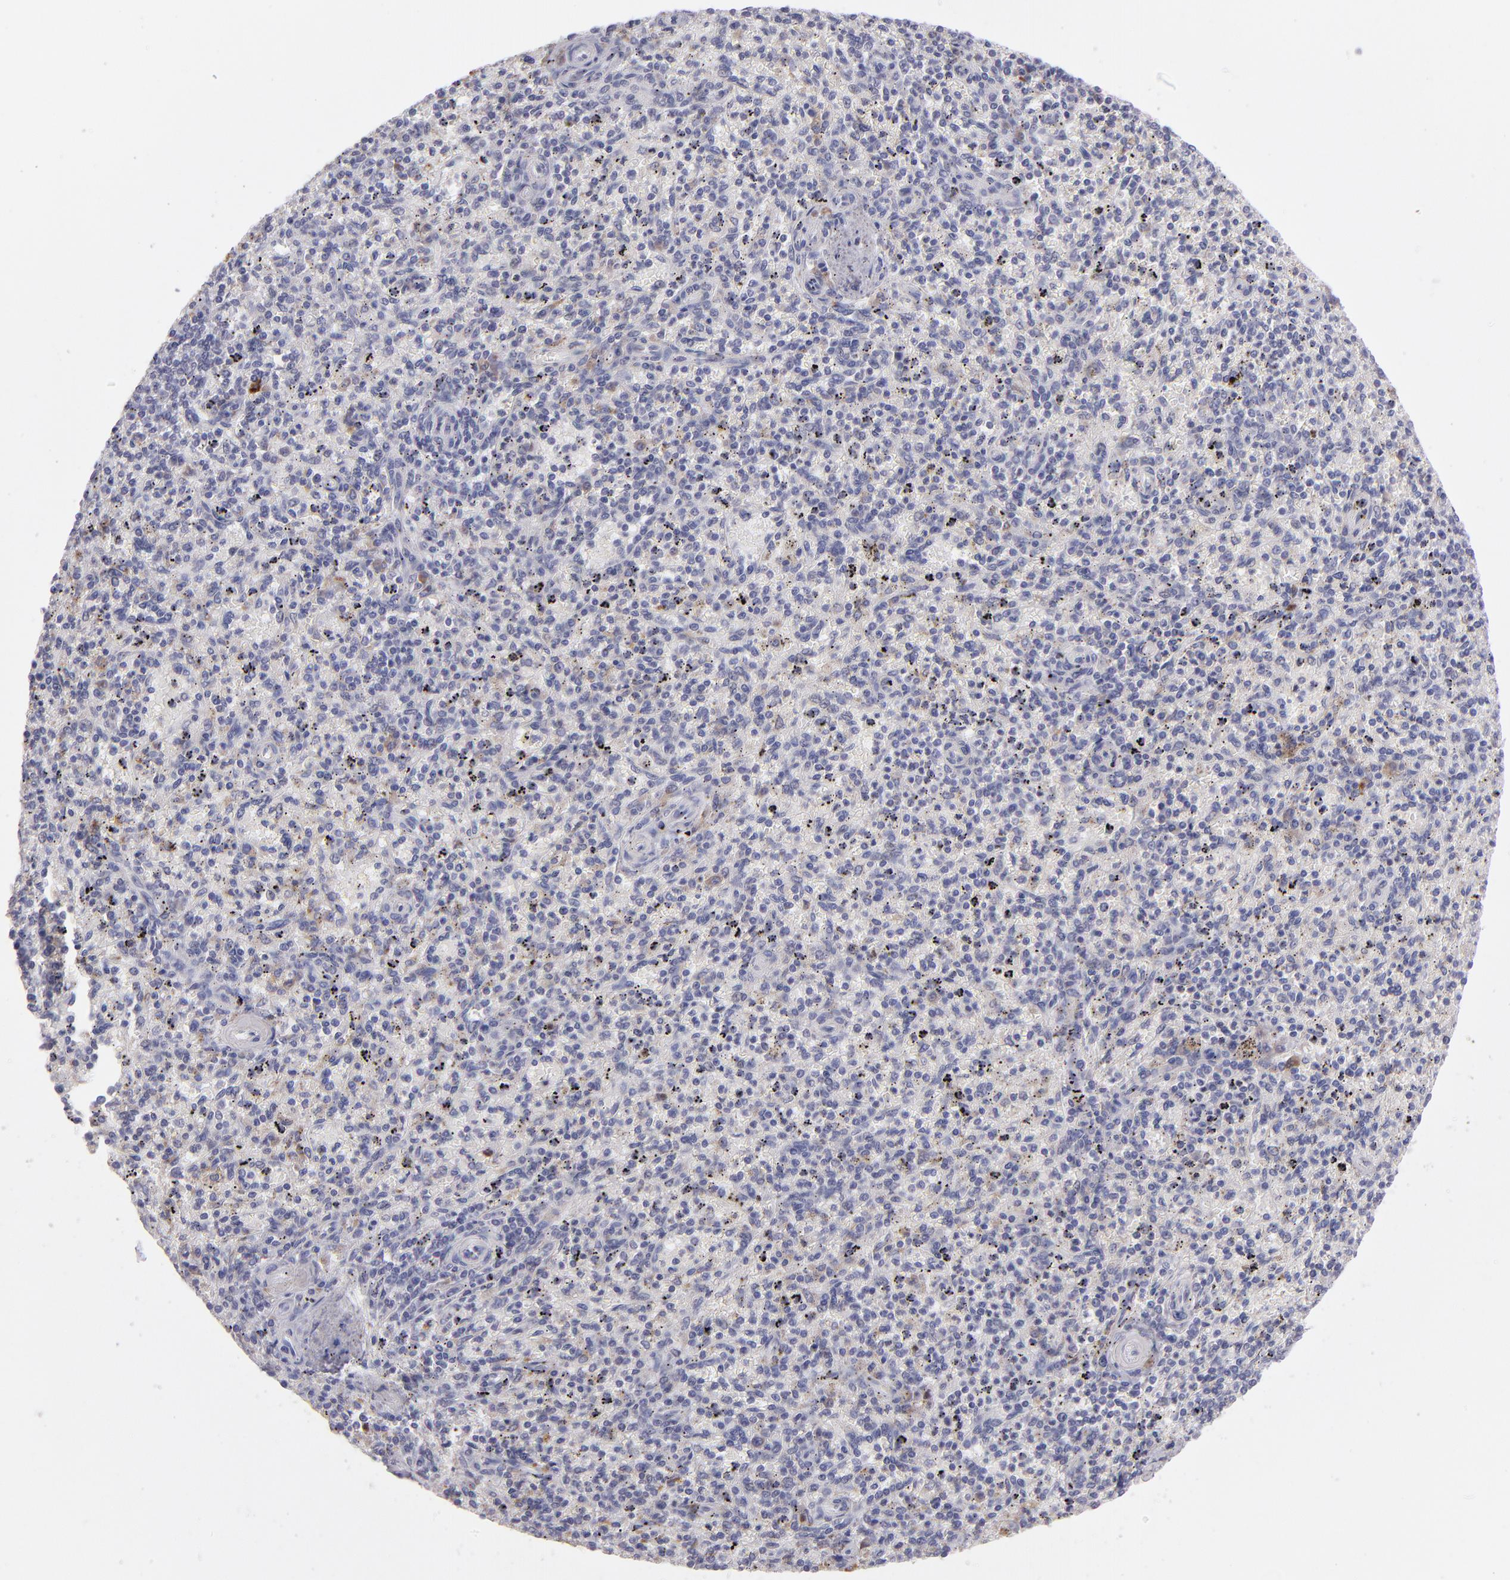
{"staining": {"intensity": "weak", "quantity": "<25%", "location": "cytoplasmic/membranous"}, "tissue": "spleen", "cell_type": "Cells in red pulp", "image_type": "normal", "snomed": [{"axis": "morphology", "description": "Normal tissue, NOS"}, {"axis": "topography", "description": "Spleen"}], "caption": "Benign spleen was stained to show a protein in brown. There is no significant expression in cells in red pulp. (Immunohistochemistry (ihc), brightfield microscopy, high magnification).", "gene": "TRAF3", "patient": {"sex": "male", "age": 72}}